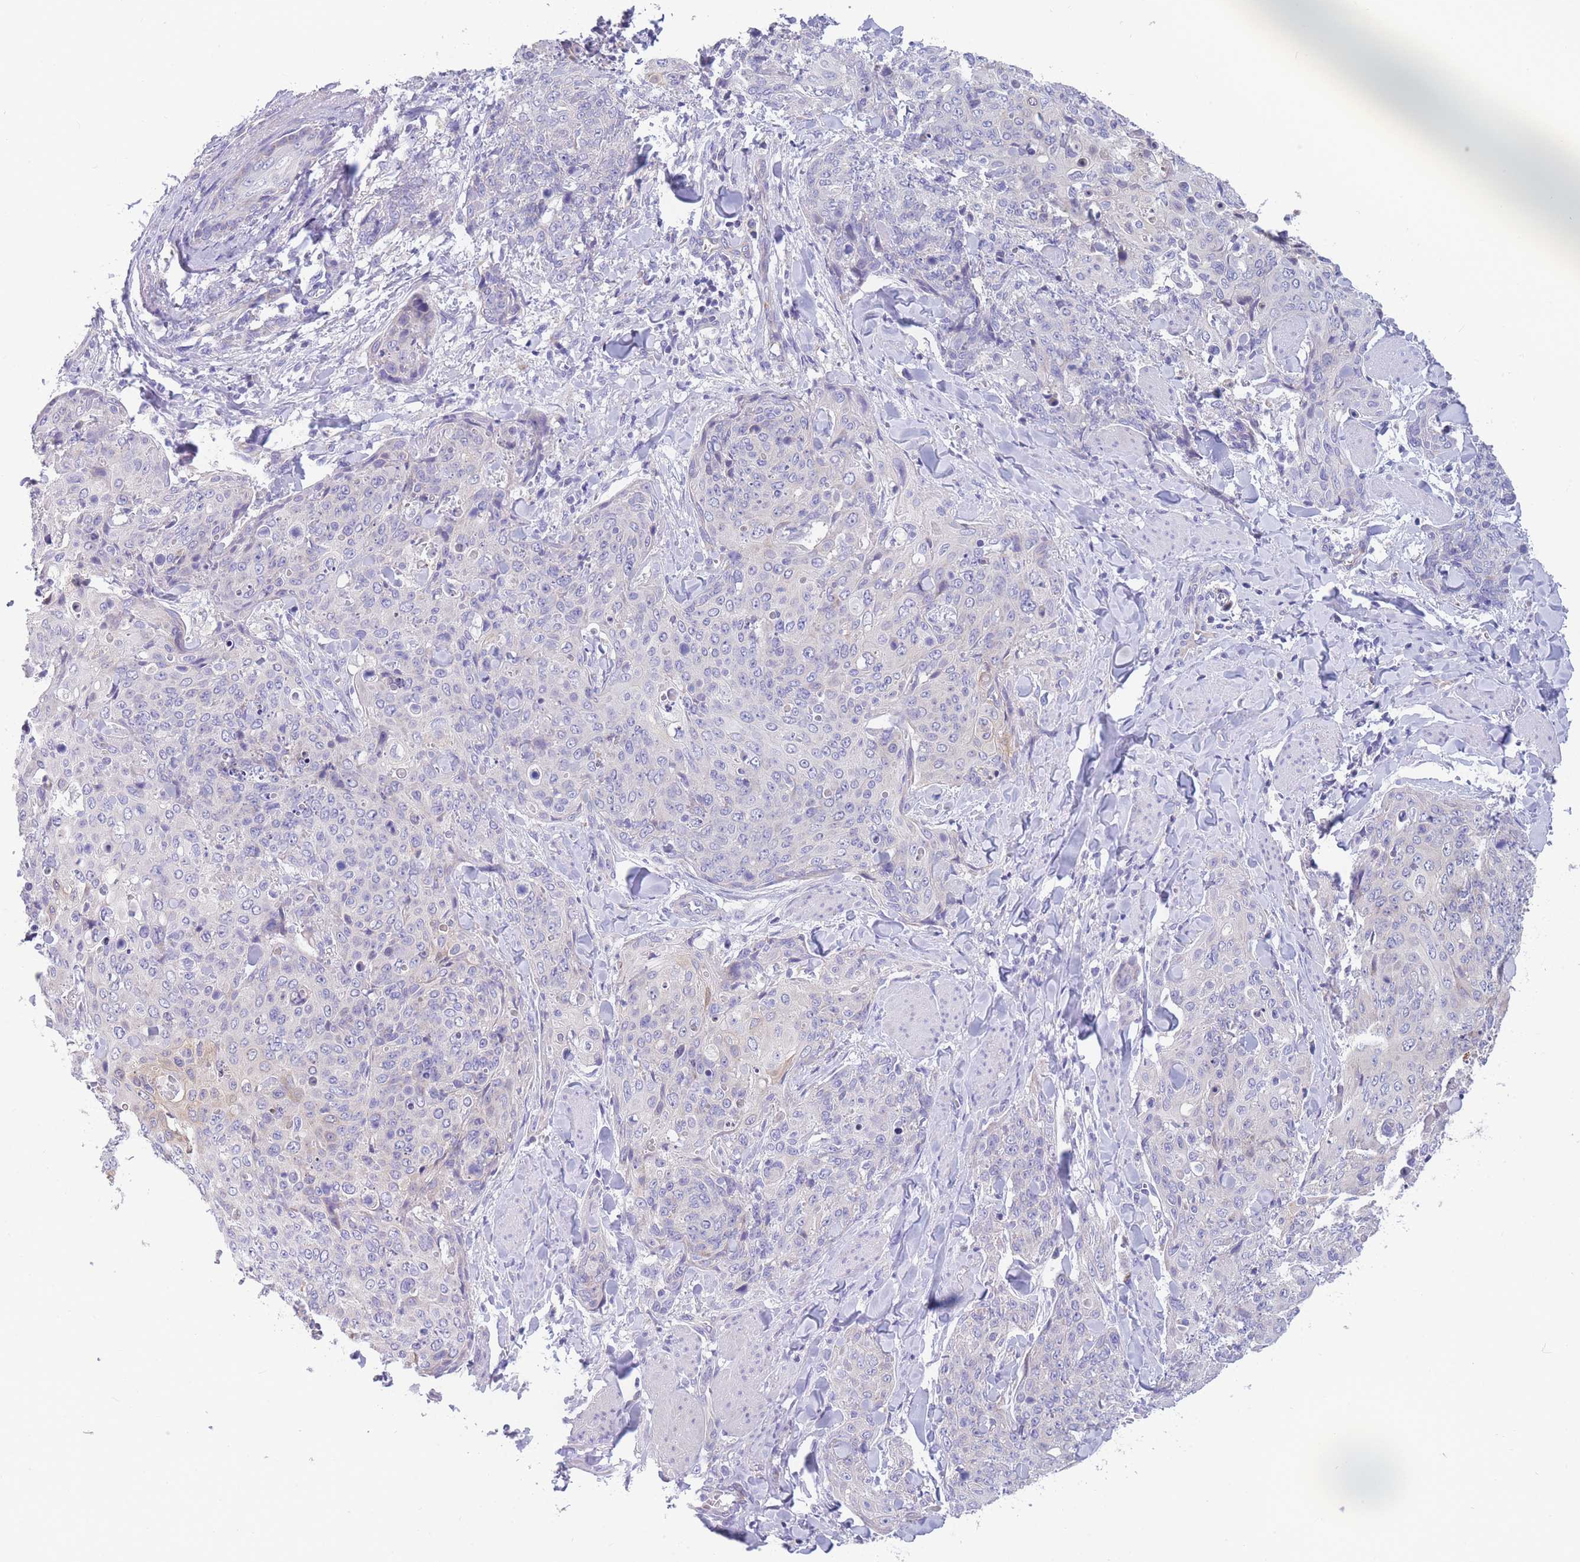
{"staining": {"intensity": "negative", "quantity": "none", "location": "none"}, "tissue": "skin cancer", "cell_type": "Tumor cells", "image_type": "cancer", "snomed": [{"axis": "morphology", "description": "Squamous cell carcinoma, NOS"}, {"axis": "topography", "description": "Skin"}, {"axis": "topography", "description": "Vulva"}], "caption": "IHC photomicrograph of skin cancer stained for a protein (brown), which reveals no expression in tumor cells.", "gene": "DHRS11", "patient": {"sex": "female", "age": 85}}